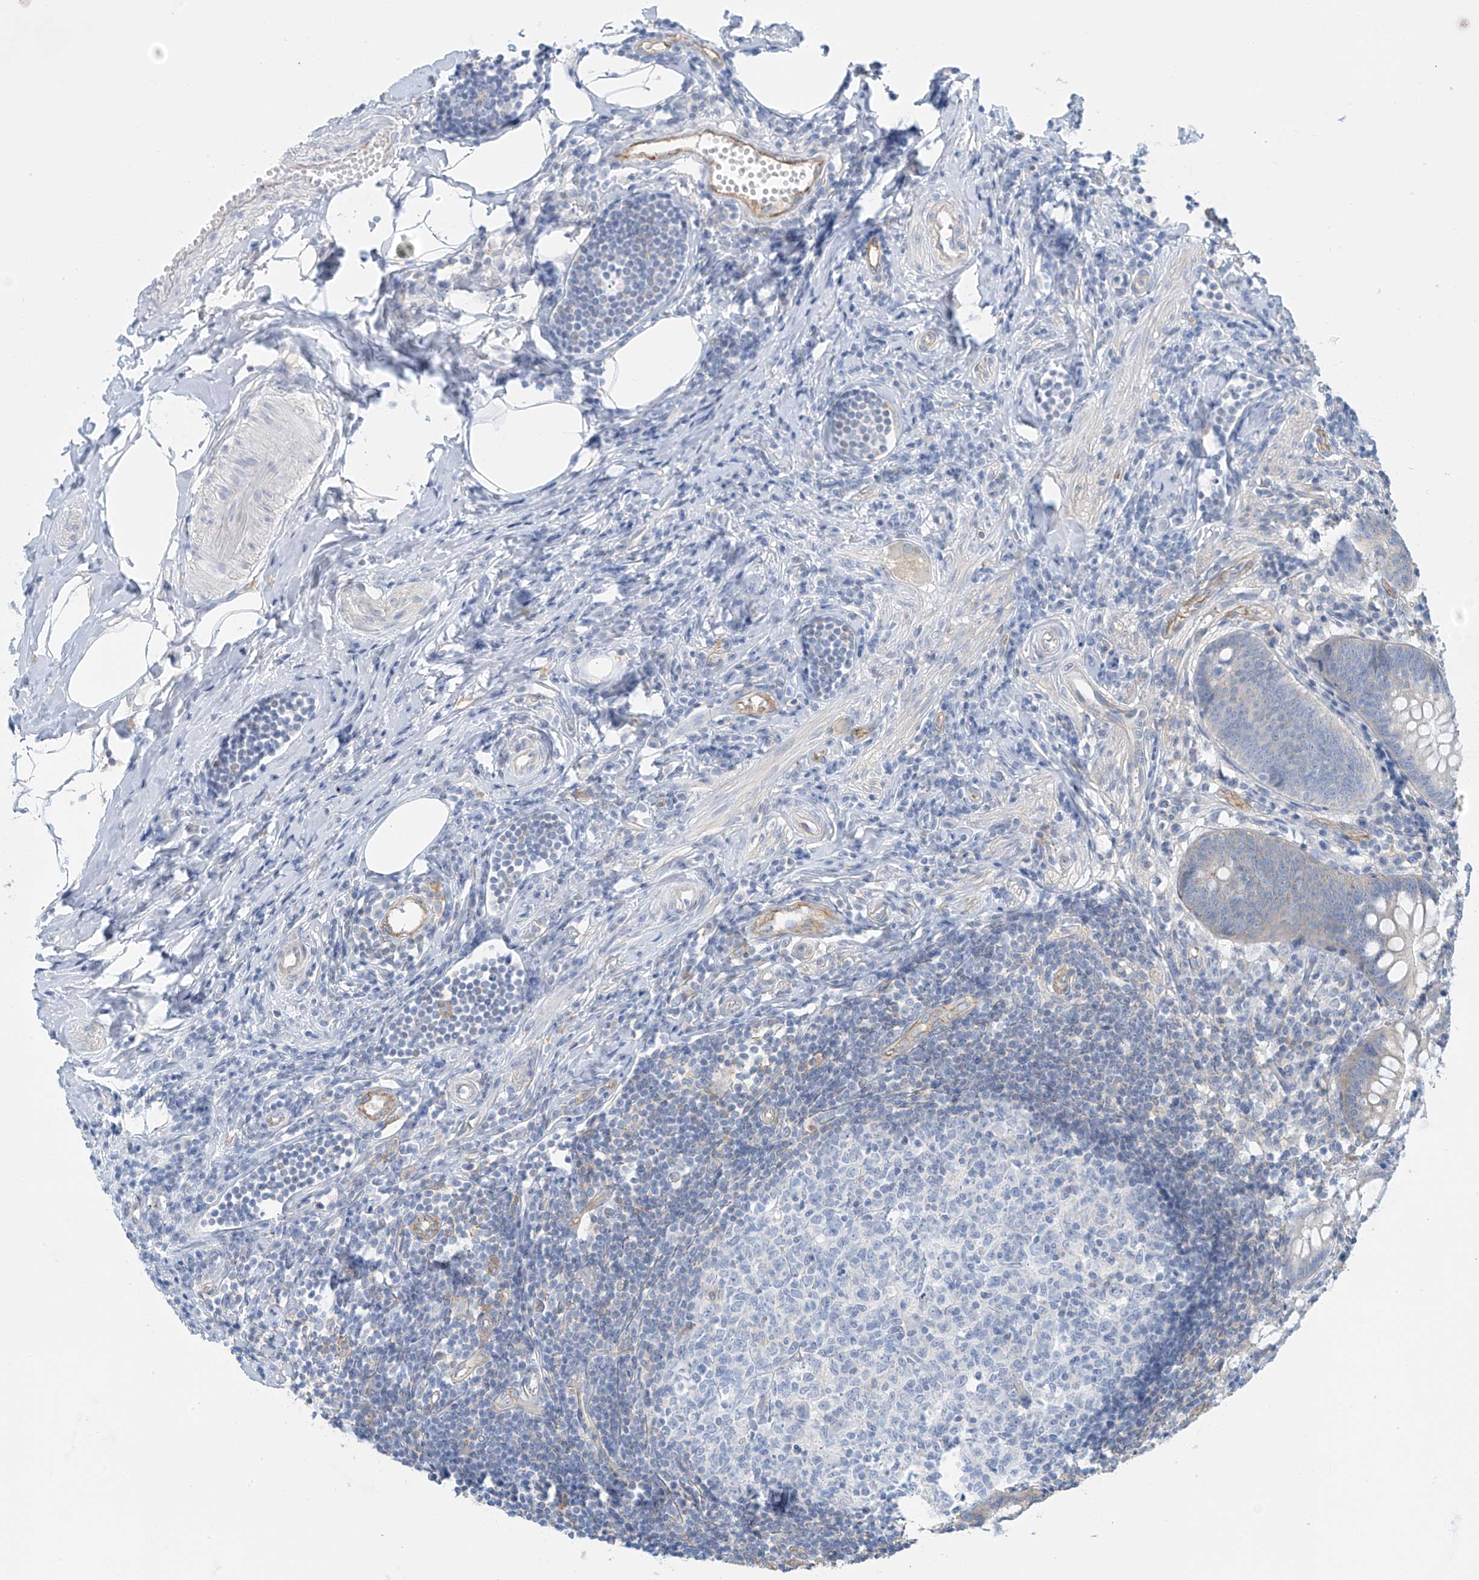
{"staining": {"intensity": "weak", "quantity": "25%-75%", "location": "cytoplasmic/membranous"}, "tissue": "appendix", "cell_type": "Glandular cells", "image_type": "normal", "snomed": [{"axis": "morphology", "description": "Normal tissue, NOS"}, {"axis": "topography", "description": "Appendix"}], "caption": "IHC histopathology image of unremarkable appendix stained for a protein (brown), which reveals low levels of weak cytoplasmic/membranous expression in approximately 25%-75% of glandular cells.", "gene": "ZNF846", "patient": {"sex": "female", "age": 54}}